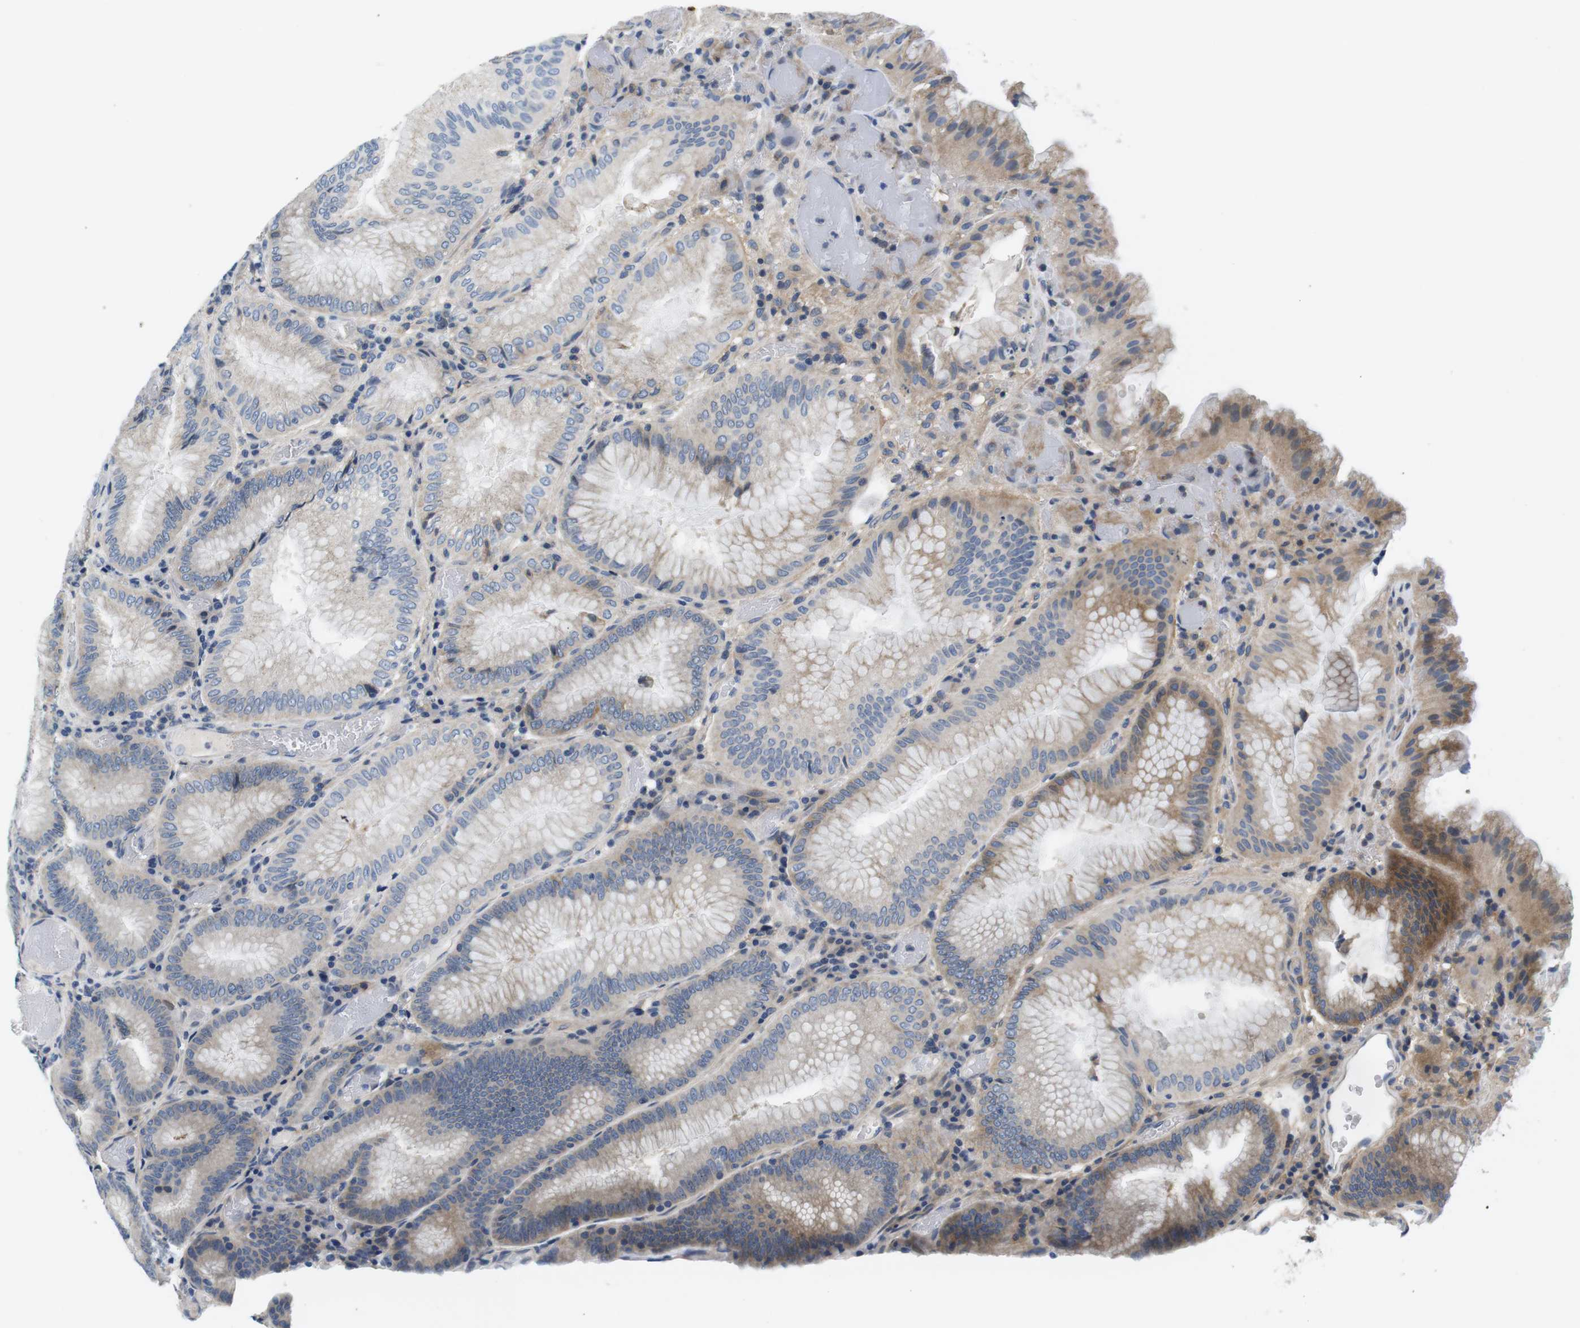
{"staining": {"intensity": "strong", "quantity": "<25%", "location": "cytoplasmic/membranous"}, "tissue": "stomach", "cell_type": "Glandular cells", "image_type": "normal", "snomed": [{"axis": "morphology", "description": "Normal tissue, NOS"}, {"axis": "morphology", "description": "Carcinoid, malignant, NOS"}, {"axis": "topography", "description": "Stomach, upper"}], "caption": "Immunohistochemistry (IHC) (DAB (3,3'-diaminobenzidine)) staining of unremarkable stomach exhibits strong cytoplasmic/membranous protein staining in about <25% of glandular cells.", "gene": "SLC30A1", "patient": {"sex": "male", "age": 39}}